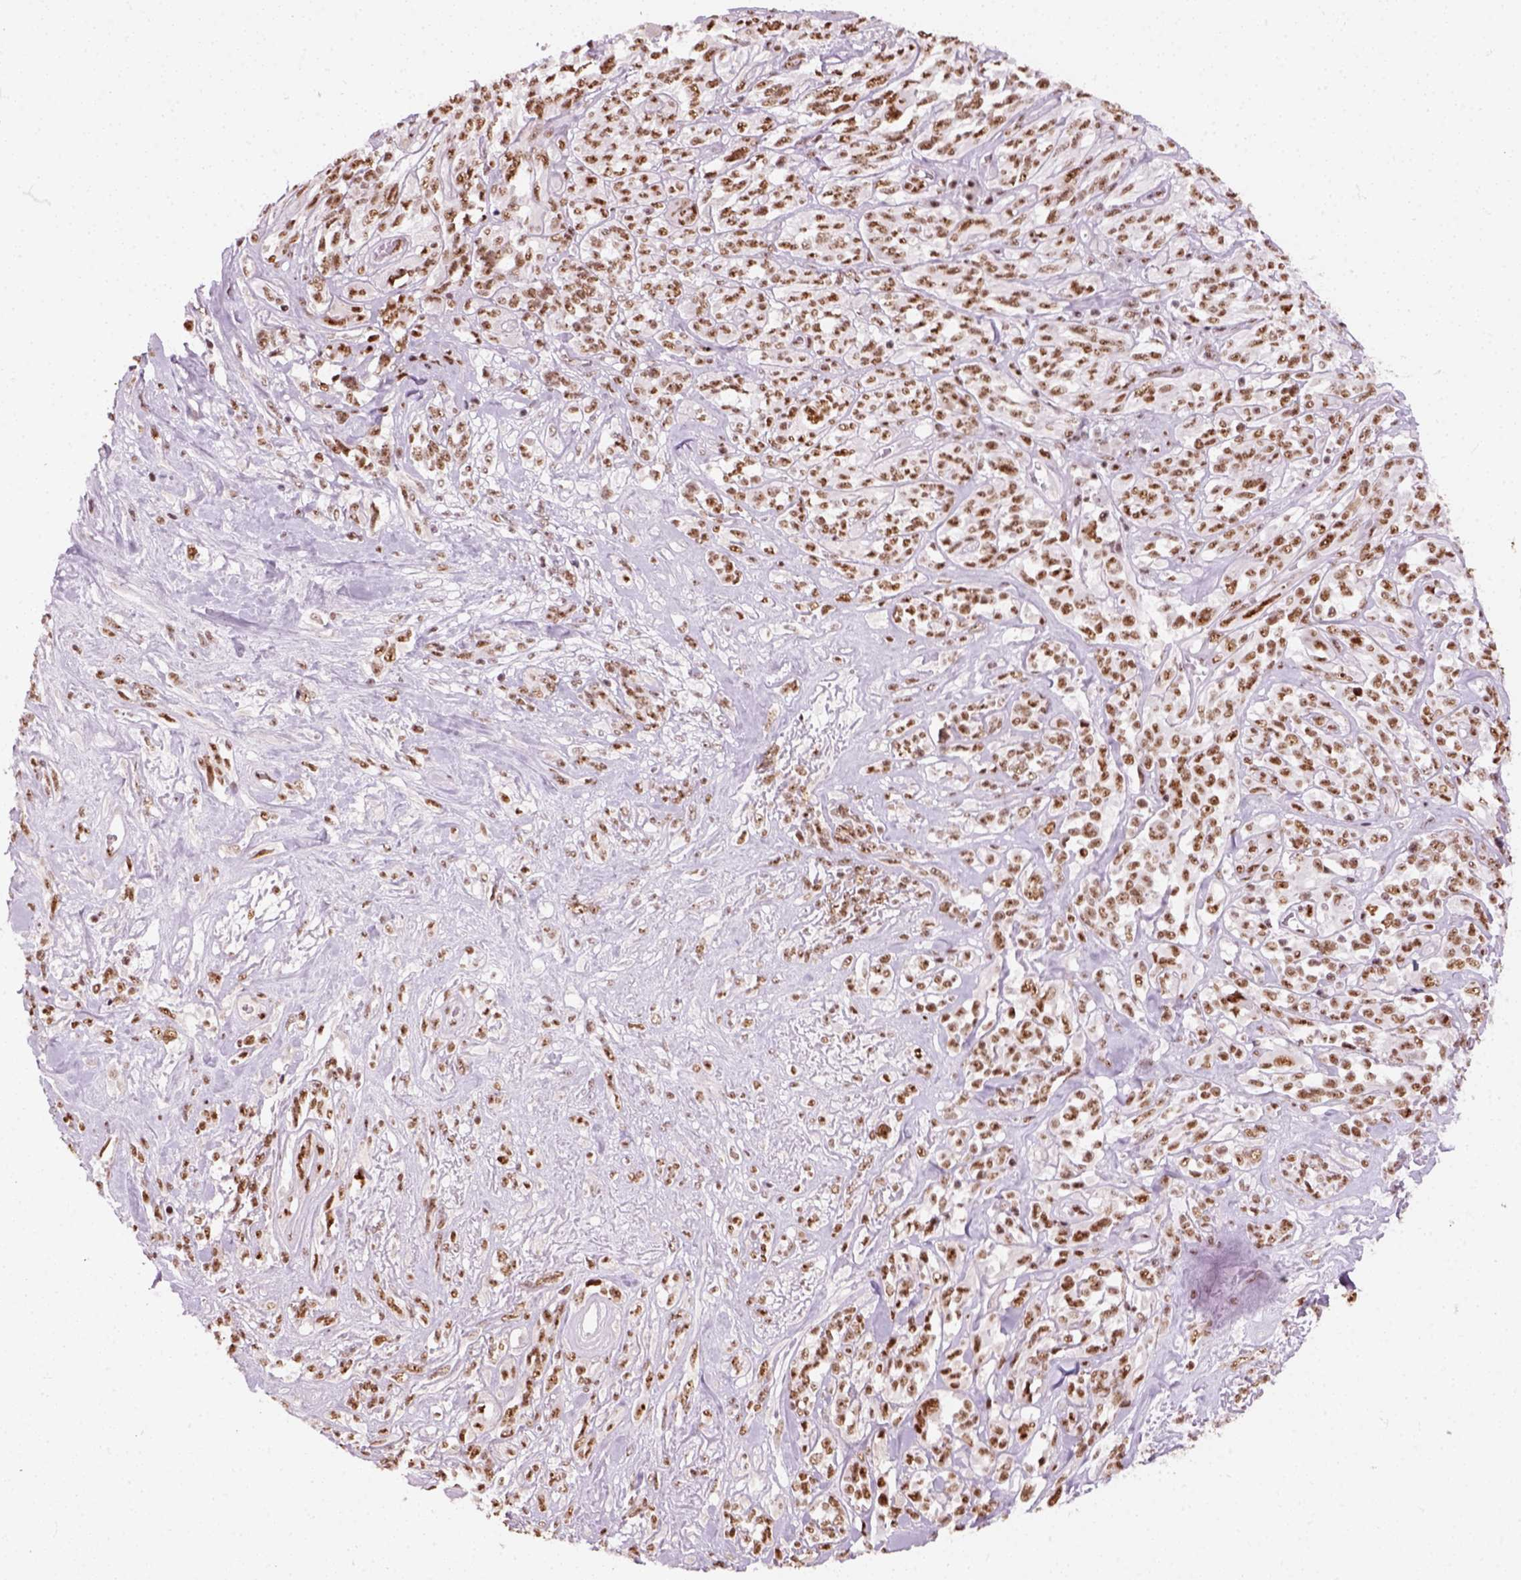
{"staining": {"intensity": "moderate", "quantity": ">75%", "location": "nuclear"}, "tissue": "melanoma", "cell_type": "Tumor cells", "image_type": "cancer", "snomed": [{"axis": "morphology", "description": "Malignant melanoma, NOS"}, {"axis": "topography", "description": "Skin"}], "caption": "This is an image of immunohistochemistry (IHC) staining of melanoma, which shows moderate expression in the nuclear of tumor cells.", "gene": "GTF2F1", "patient": {"sex": "female", "age": 91}}